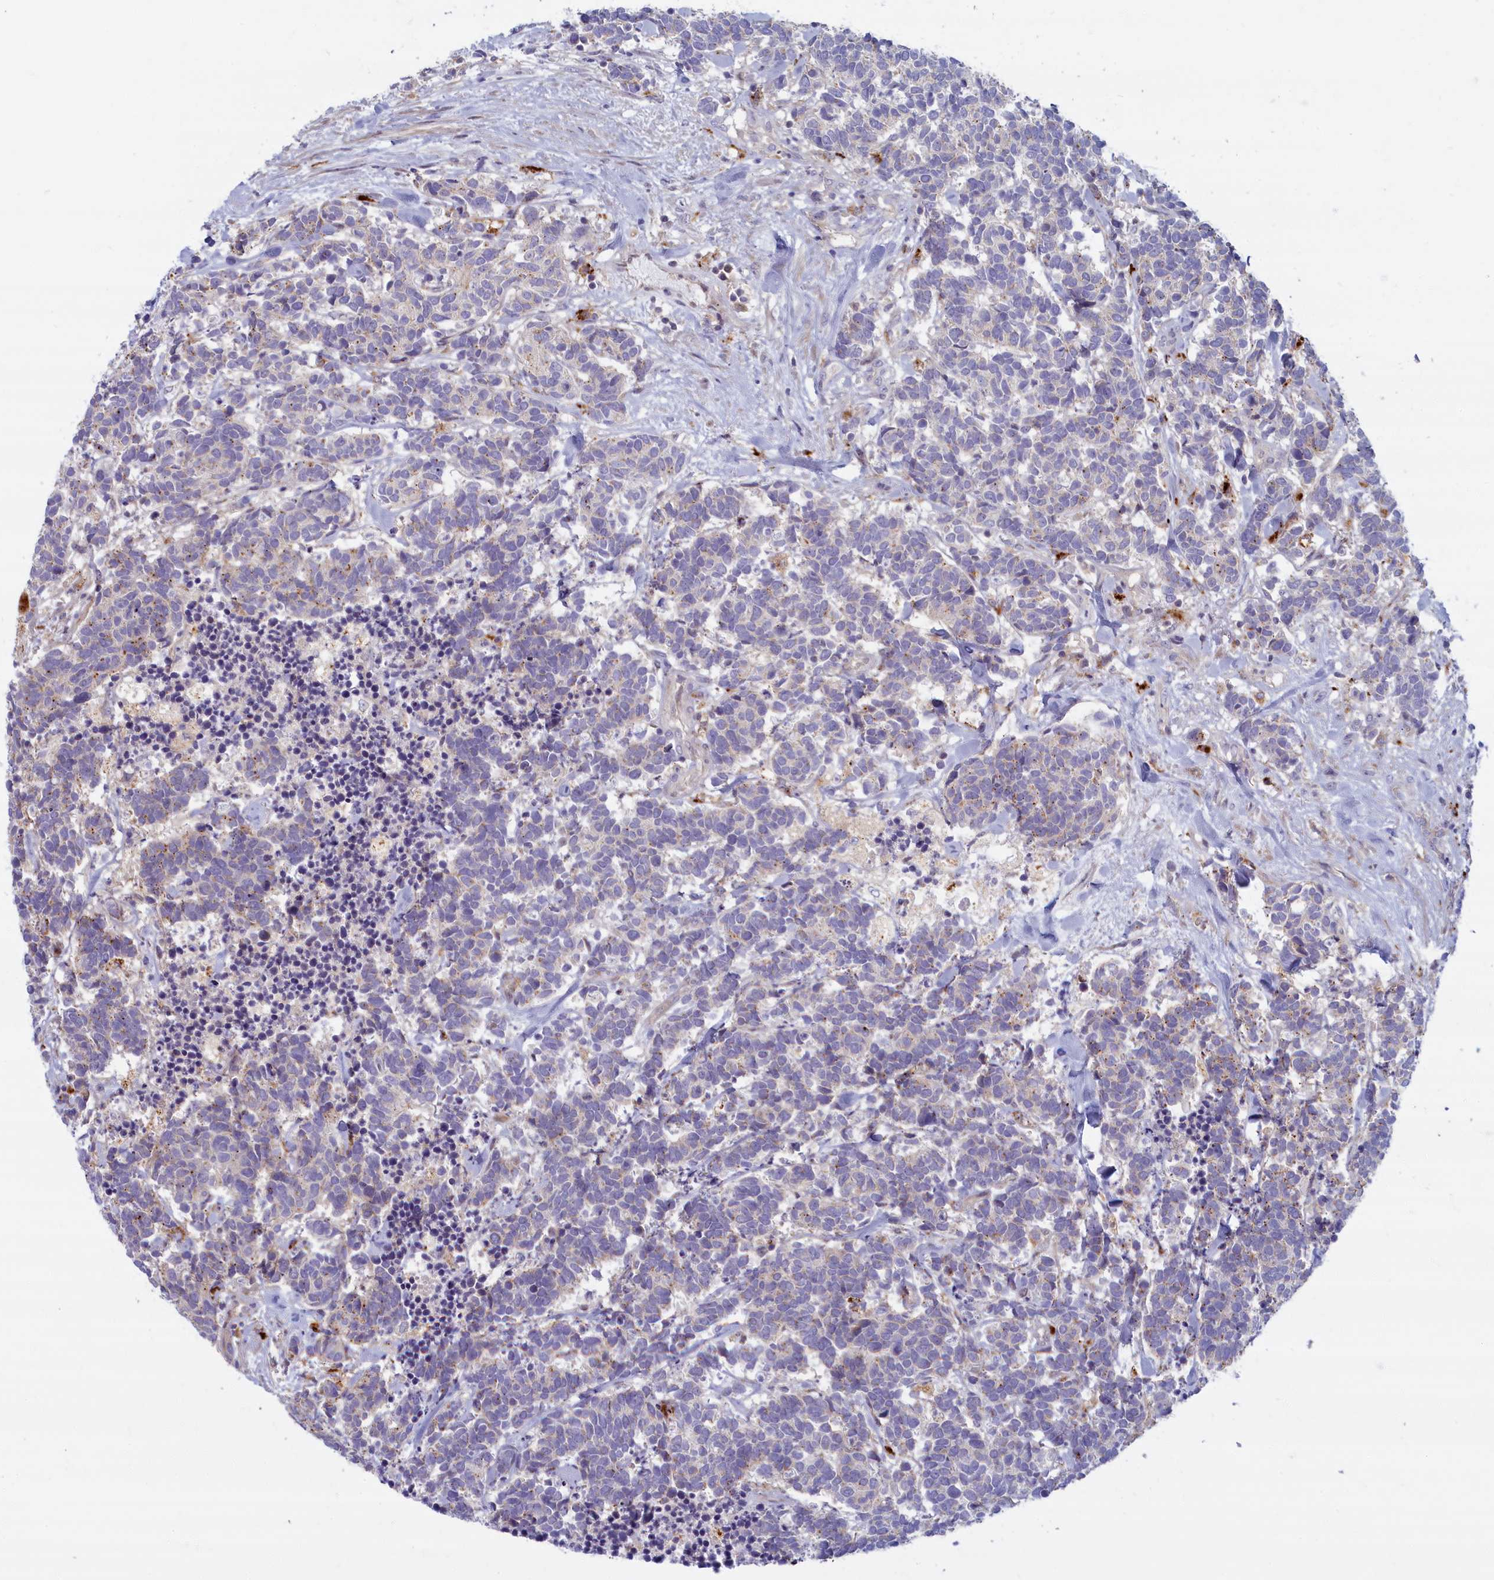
{"staining": {"intensity": "negative", "quantity": "none", "location": "none"}, "tissue": "carcinoid", "cell_type": "Tumor cells", "image_type": "cancer", "snomed": [{"axis": "morphology", "description": "Carcinoma, NOS"}, {"axis": "morphology", "description": "Carcinoid, malignant, NOS"}, {"axis": "topography", "description": "Prostate"}], "caption": "This image is of carcinoma stained with immunohistochemistry to label a protein in brown with the nuclei are counter-stained blue. There is no expression in tumor cells.", "gene": "FCSK", "patient": {"sex": "male", "age": 57}}